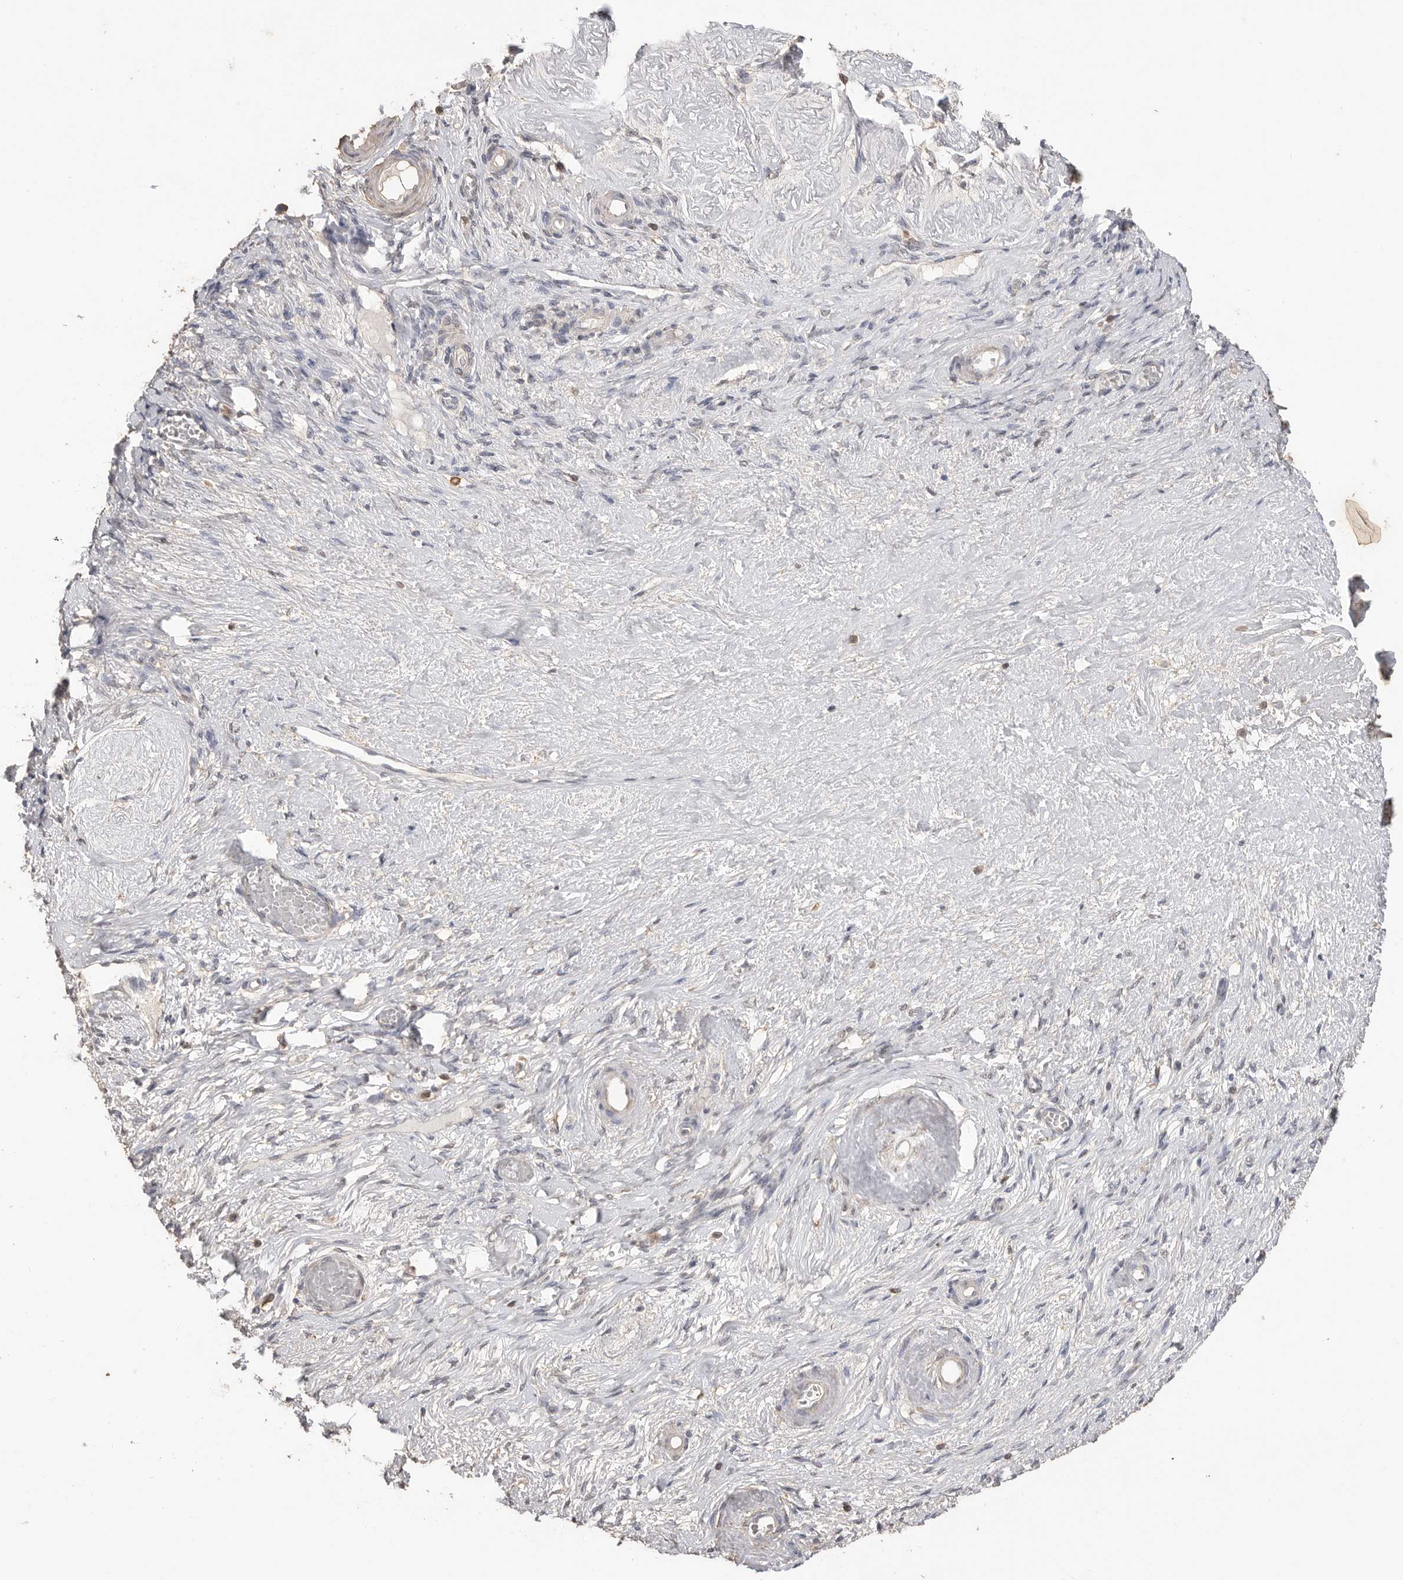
{"staining": {"intensity": "weak", "quantity": ">75%", "location": "cytoplasmic/membranous"}, "tissue": "adipose tissue", "cell_type": "Adipocytes", "image_type": "normal", "snomed": [{"axis": "morphology", "description": "Normal tissue, NOS"}, {"axis": "topography", "description": "Vascular tissue"}, {"axis": "topography", "description": "Fallopian tube"}, {"axis": "topography", "description": "Ovary"}], "caption": "Weak cytoplasmic/membranous positivity for a protein is seen in approximately >75% of adipocytes of unremarkable adipose tissue using immunohistochemistry (IHC).", "gene": "MAP2K1", "patient": {"sex": "female", "age": 67}}